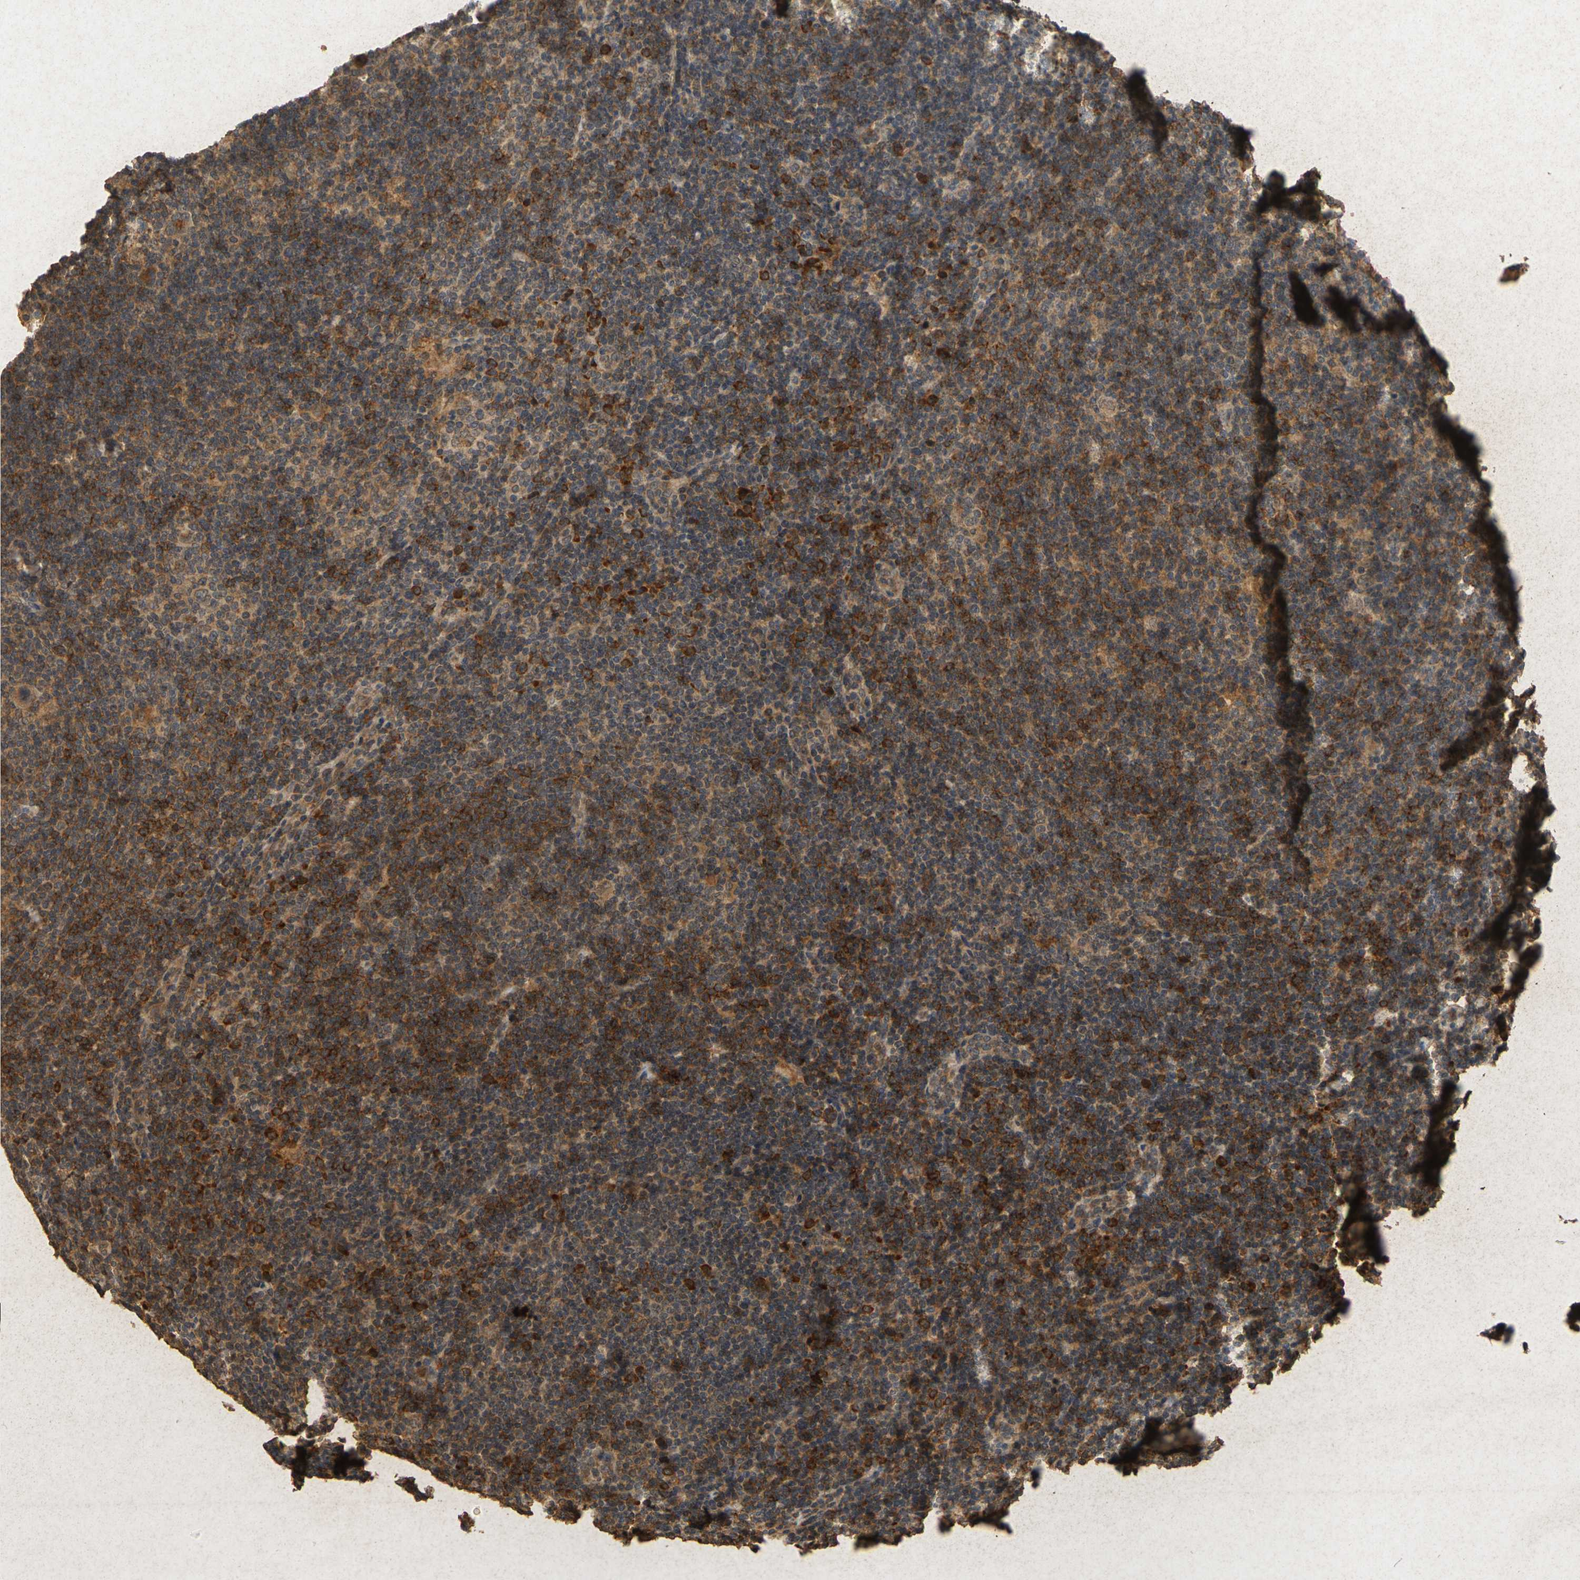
{"staining": {"intensity": "moderate", "quantity": ">75%", "location": "cytoplasmic/membranous"}, "tissue": "lymphoma", "cell_type": "Tumor cells", "image_type": "cancer", "snomed": [{"axis": "morphology", "description": "Hodgkin's disease, NOS"}, {"axis": "topography", "description": "Lymph node"}], "caption": "High-magnification brightfield microscopy of Hodgkin's disease stained with DAB (3,3'-diaminobenzidine) (brown) and counterstained with hematoxylin (blue). tumor cells exhibit moderate cytoplasmic/membranous positivity is appreciated in approximately>75% of cells. (Stains: DAB (3,3'-diaminobenzidine) in brown, nuclei in blue, Microscopy: brightfield microscopy at high magnification).", "gene": "ERN1", "patient": {"sex": "female", "age": 57}}